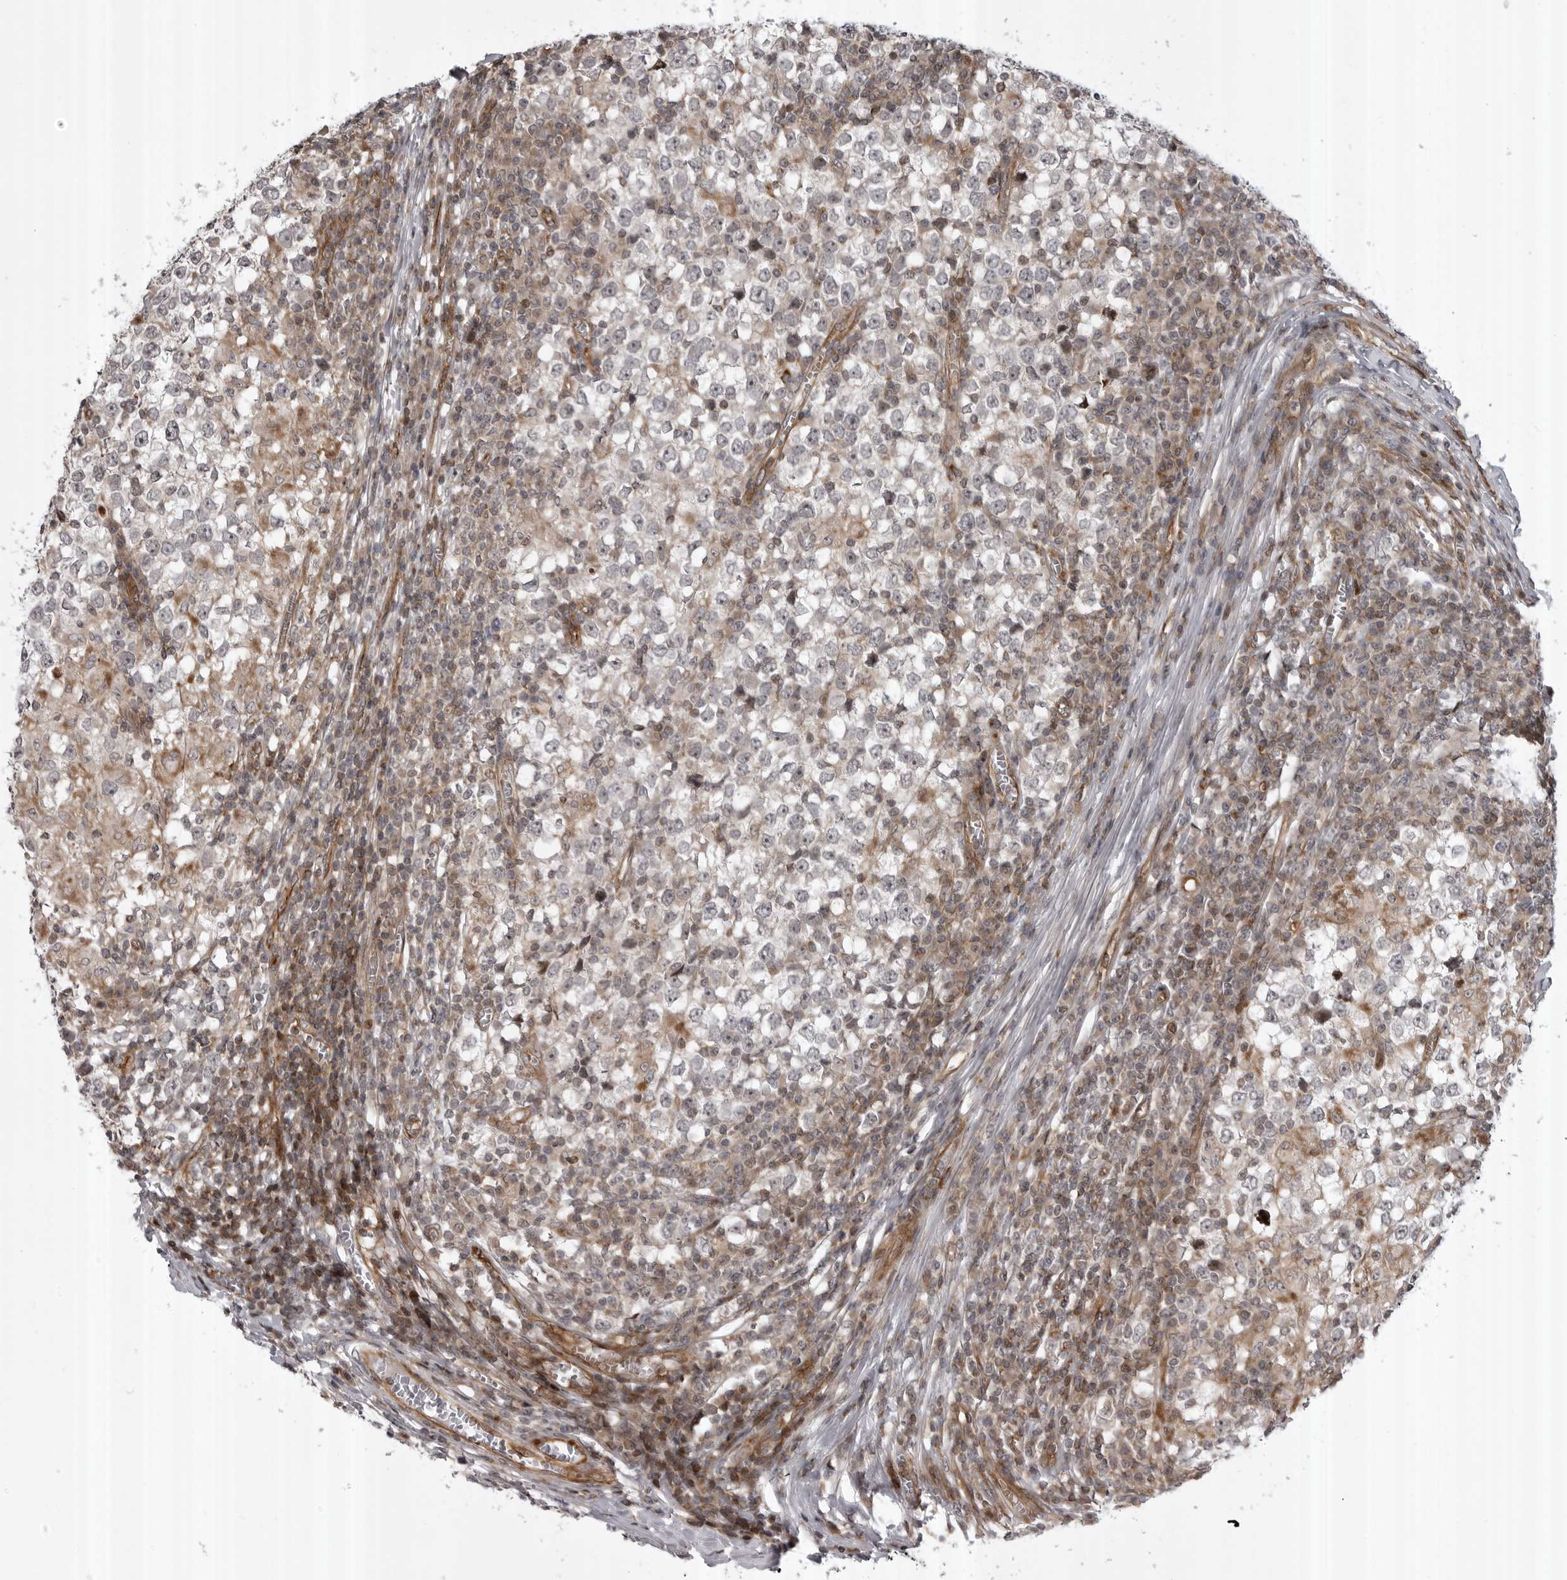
{"staining": {"intensity": "weak", "quantity": "<25%", "location": "cytoplasmic/membranous"}, "tissue": "testis cancer", "cell_type": "Tumor cells", "image_type": "cancer", "snomed": [{"axis": "morphology", "description": "Seminoma, NOS"}, {"axis": "topography", "description": "Testis"}], "caption": "Testis cancer (seminoma) stained for a protein using immunohistochemistry displays no positivity tumor cells.", "gene": "ABL1", "patient": {"sex": "male", "age": 65}}